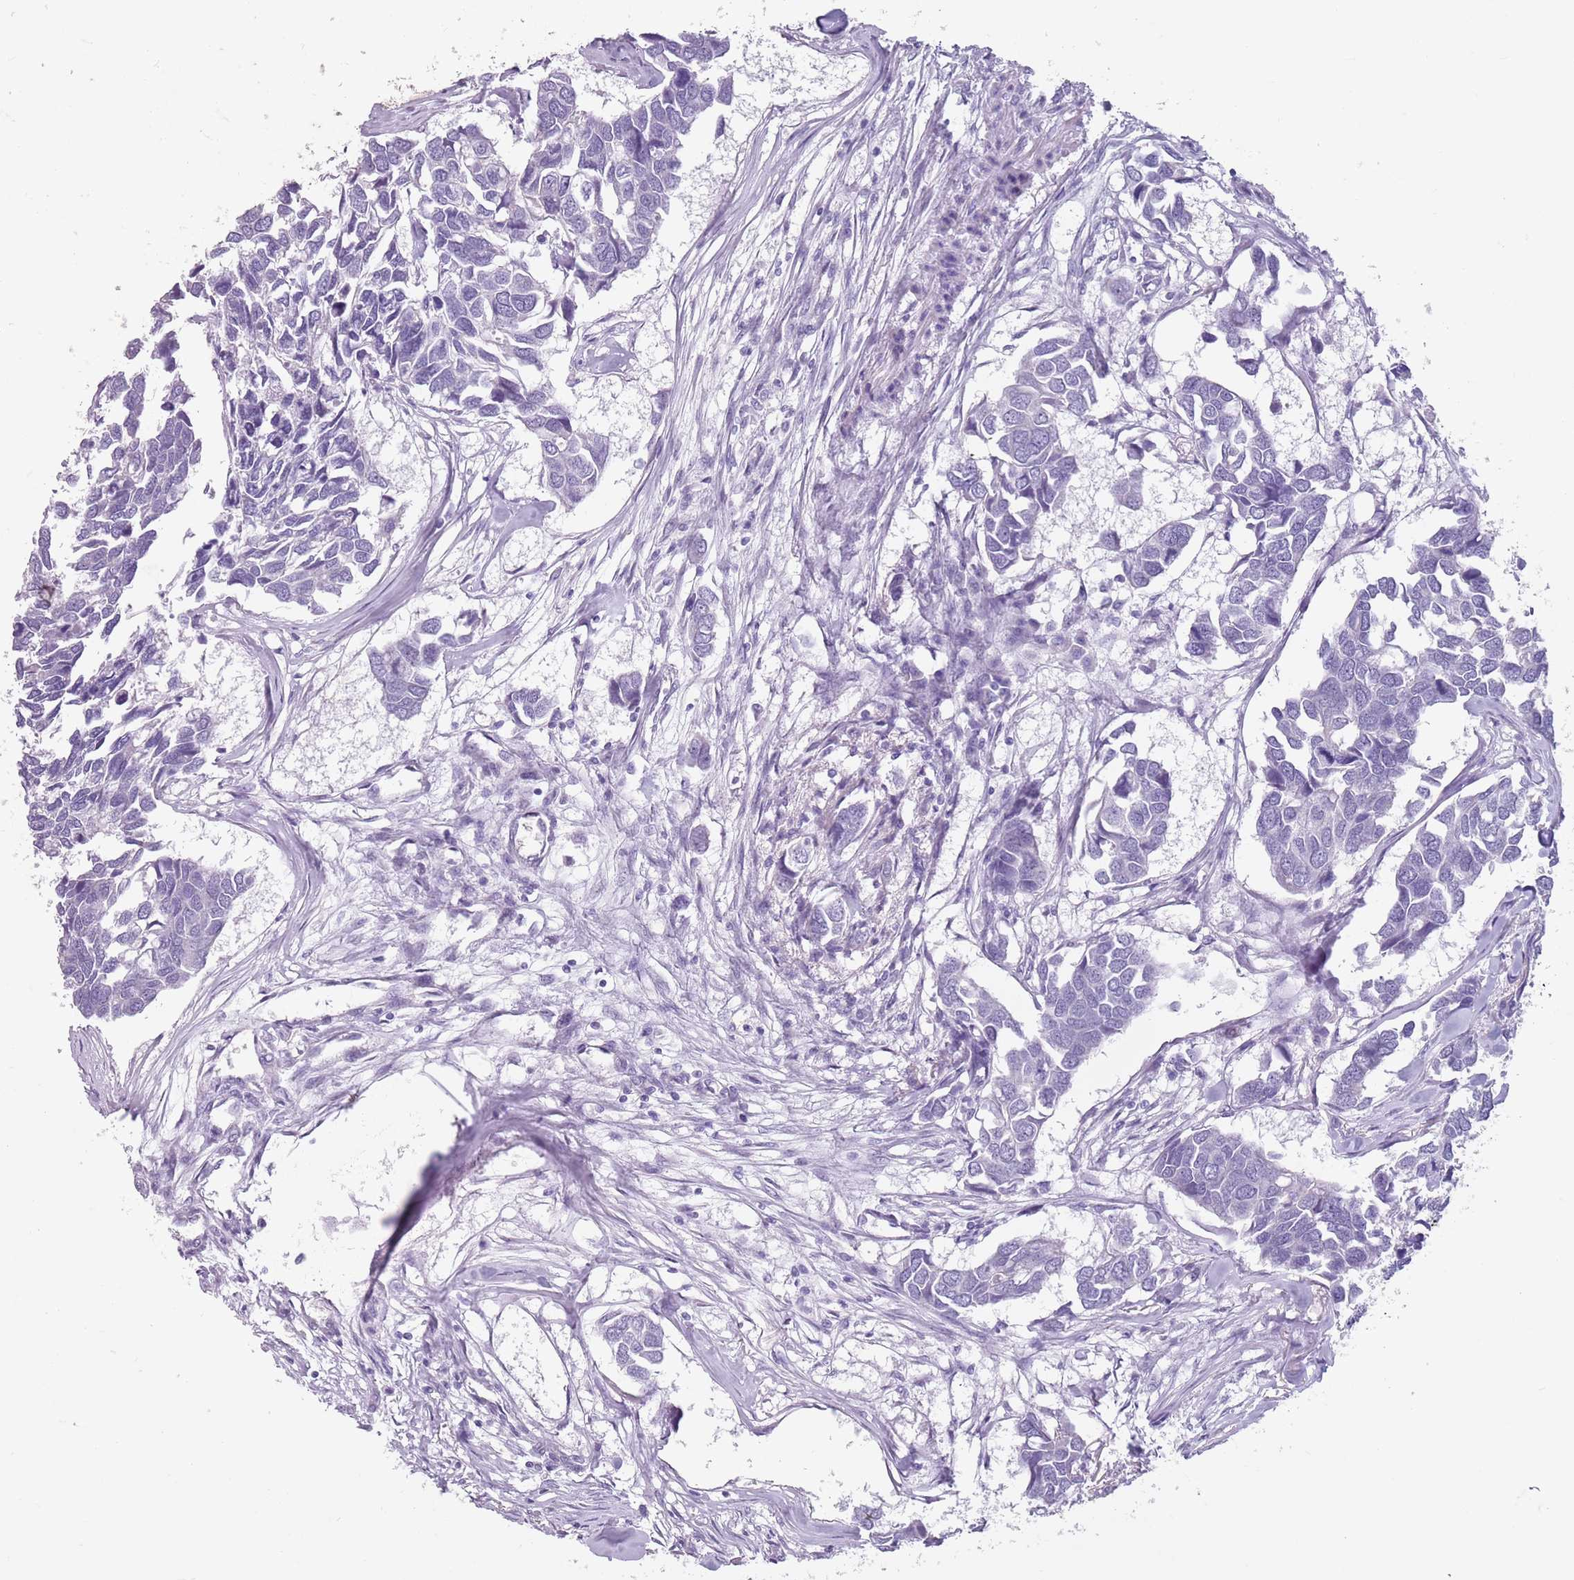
{"staining": {"intensity": "negative", "quantity": "none", "location": "none"}, "tissue": "breast cancer", "cell_type": "Tumor cells", "image_type": "cancer", "snomed": [{"axis": "morphology", "description": "Duct carcinoma"}, {"axis": "topography", "description": "Breast"}], "caption": "Immunohistochemistry (IHC) of infiltrating ductal carcinoma (breast) exhibits no expression in tumor cells.", "gene": "SPESP1", "patient": {"sex": "female", "age": 83}}